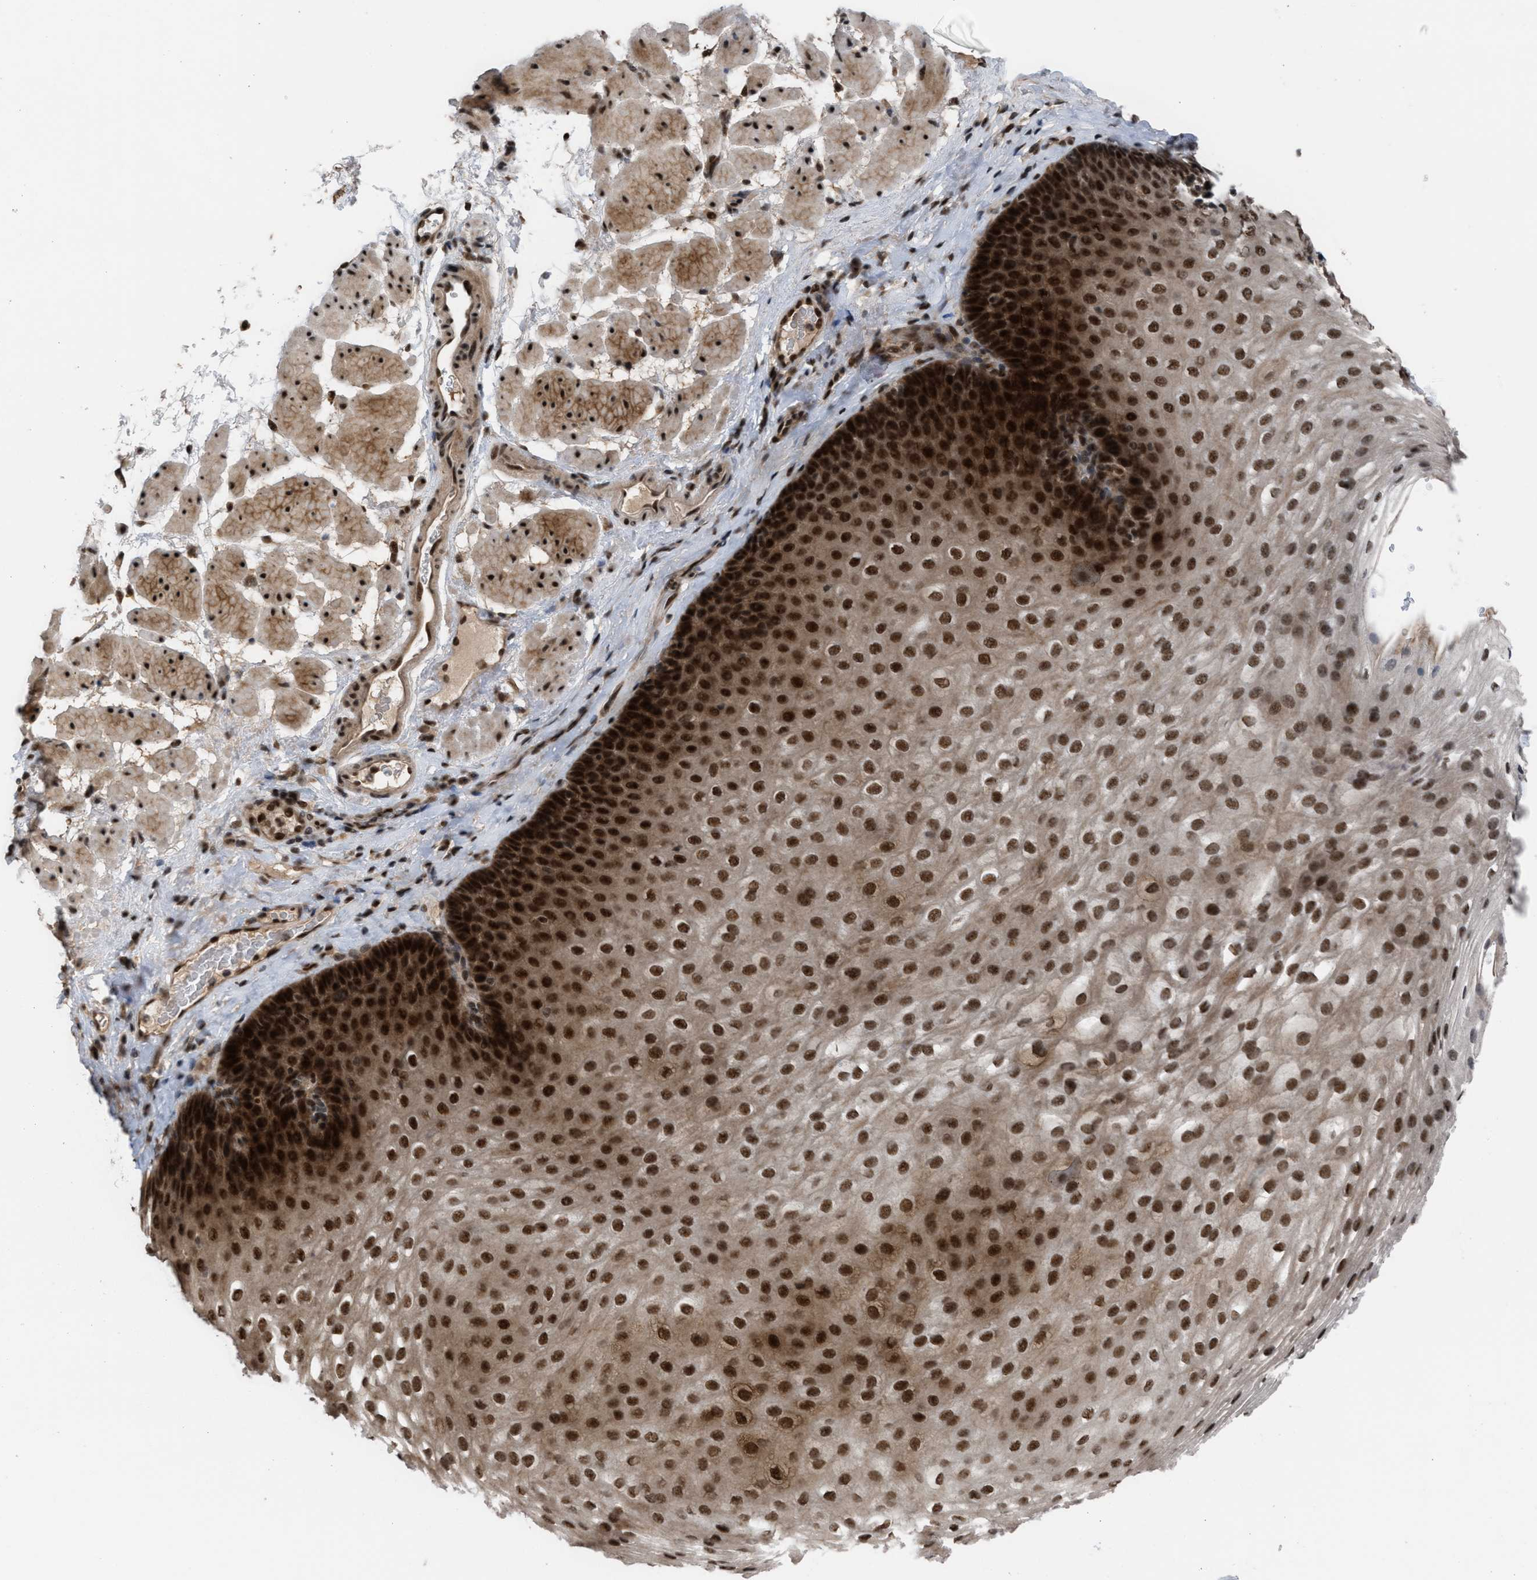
{"staining": {"intensity": "strong", "quantity": ">75%", "location": "cytoplasmic/membranous,nuclear"}, "tissue": "esophagus", "cell_type": "Squamous epithelial cells", "image_type": "normal", "snomed": [{"axis": "morphology", "description": "Normal tissue, NOS"}, {"axis": "topography", "description": "Esophagus"}], "caption": "This is a histology image of immunohistochemistry (IHC) staining of unremarkable esophagus, which shows strong positivity in the cytoplasmic/membranous,nuclear of squamous epithelial cells.", "gene": "PRPF4", "patient": {"sex": "female", "age": 66}}